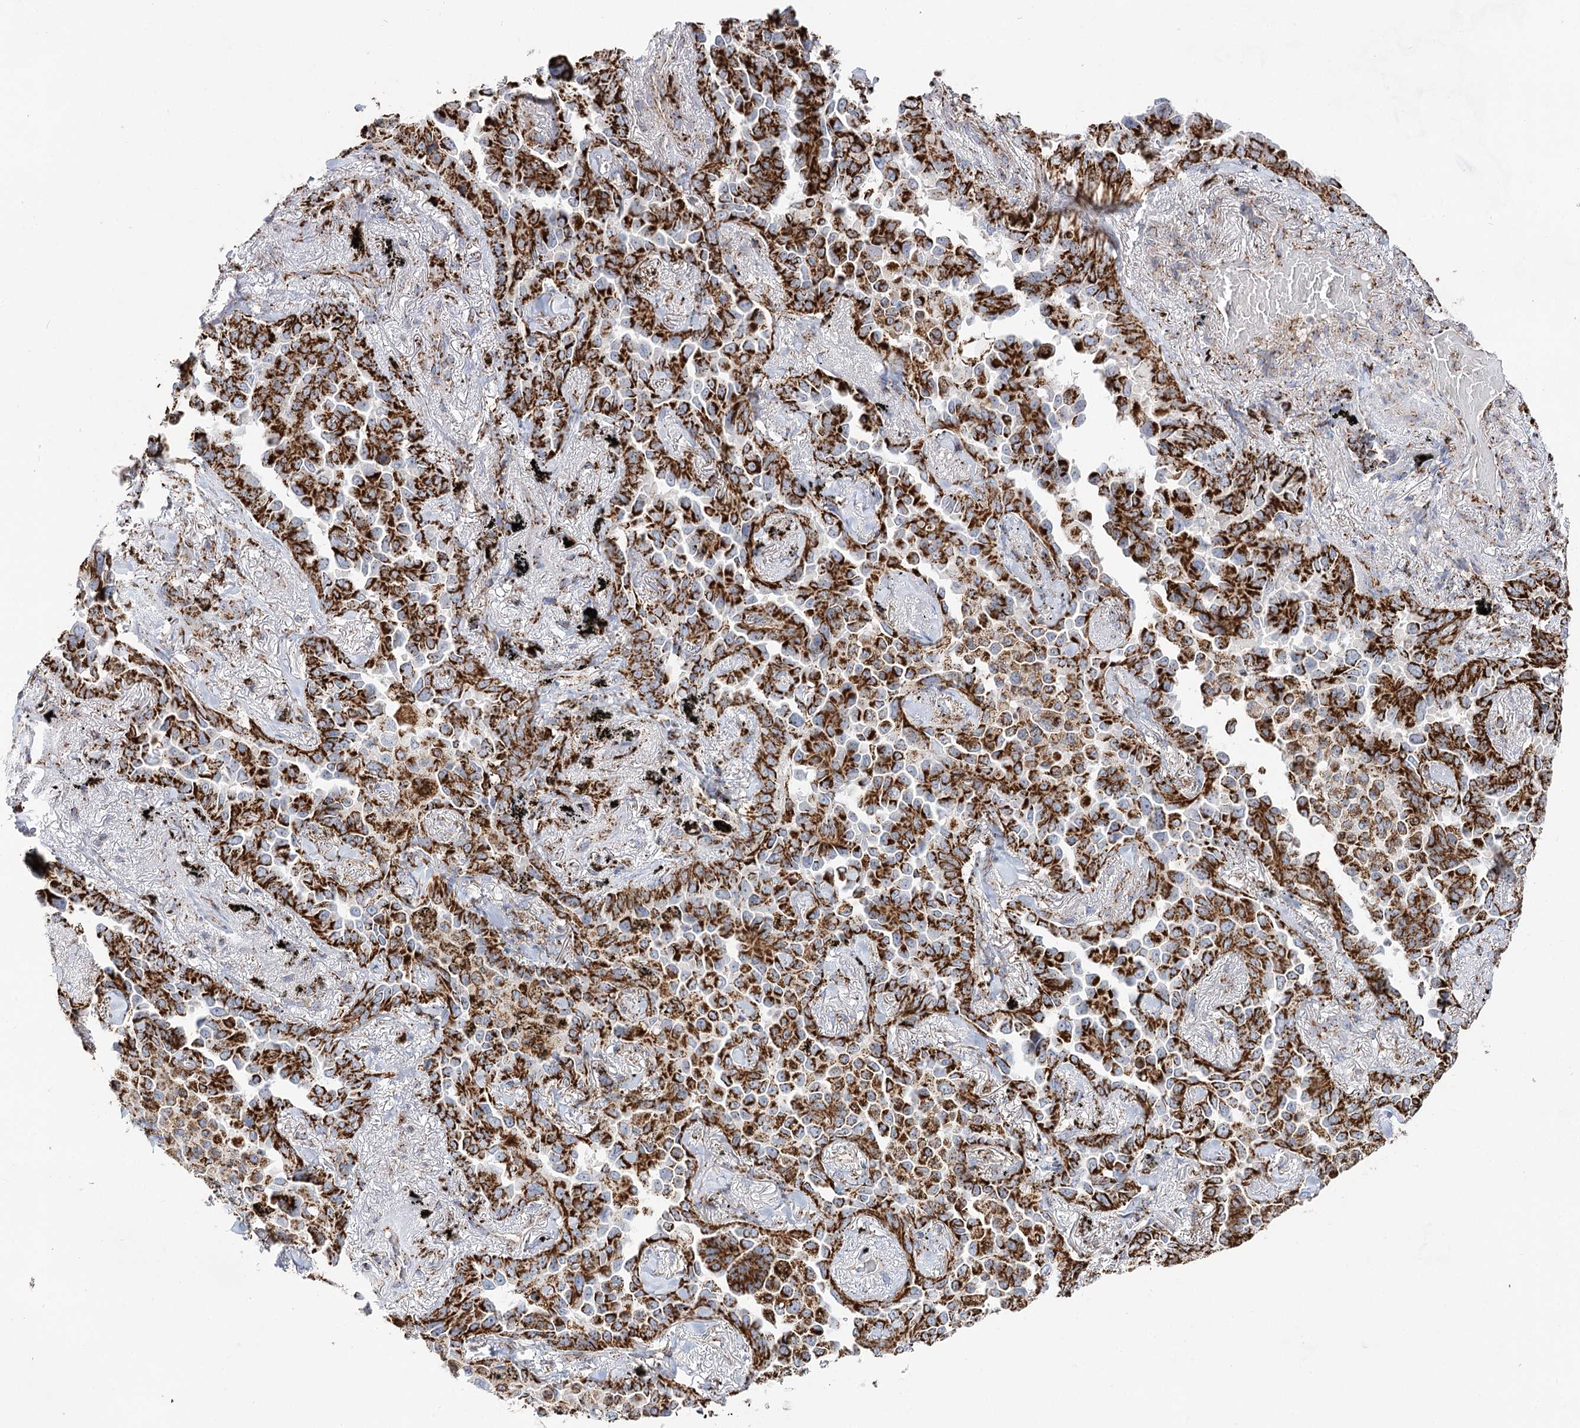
{"staining": {"intensity": "strong", "quantity": ">75%", "location": "cytoplasmic/membranous"}, "tissue": "lung cancer", "cell_type": "Tumor cells", "image_type": "cancer", "snomed": [{"axis": "morphology", "description": "Adenocarcinoma, NOS"}, {"axis": "topography", "description": "Lung"}], "caption": "Strong cytoplasmic/membranous staining for a protein is appreciated in approximately >75% of tumor cells of lung cancer (adenocarcinoma) using IHC.", "gene": "NADK2", "patient": {"sex": "female", "age": 67}}